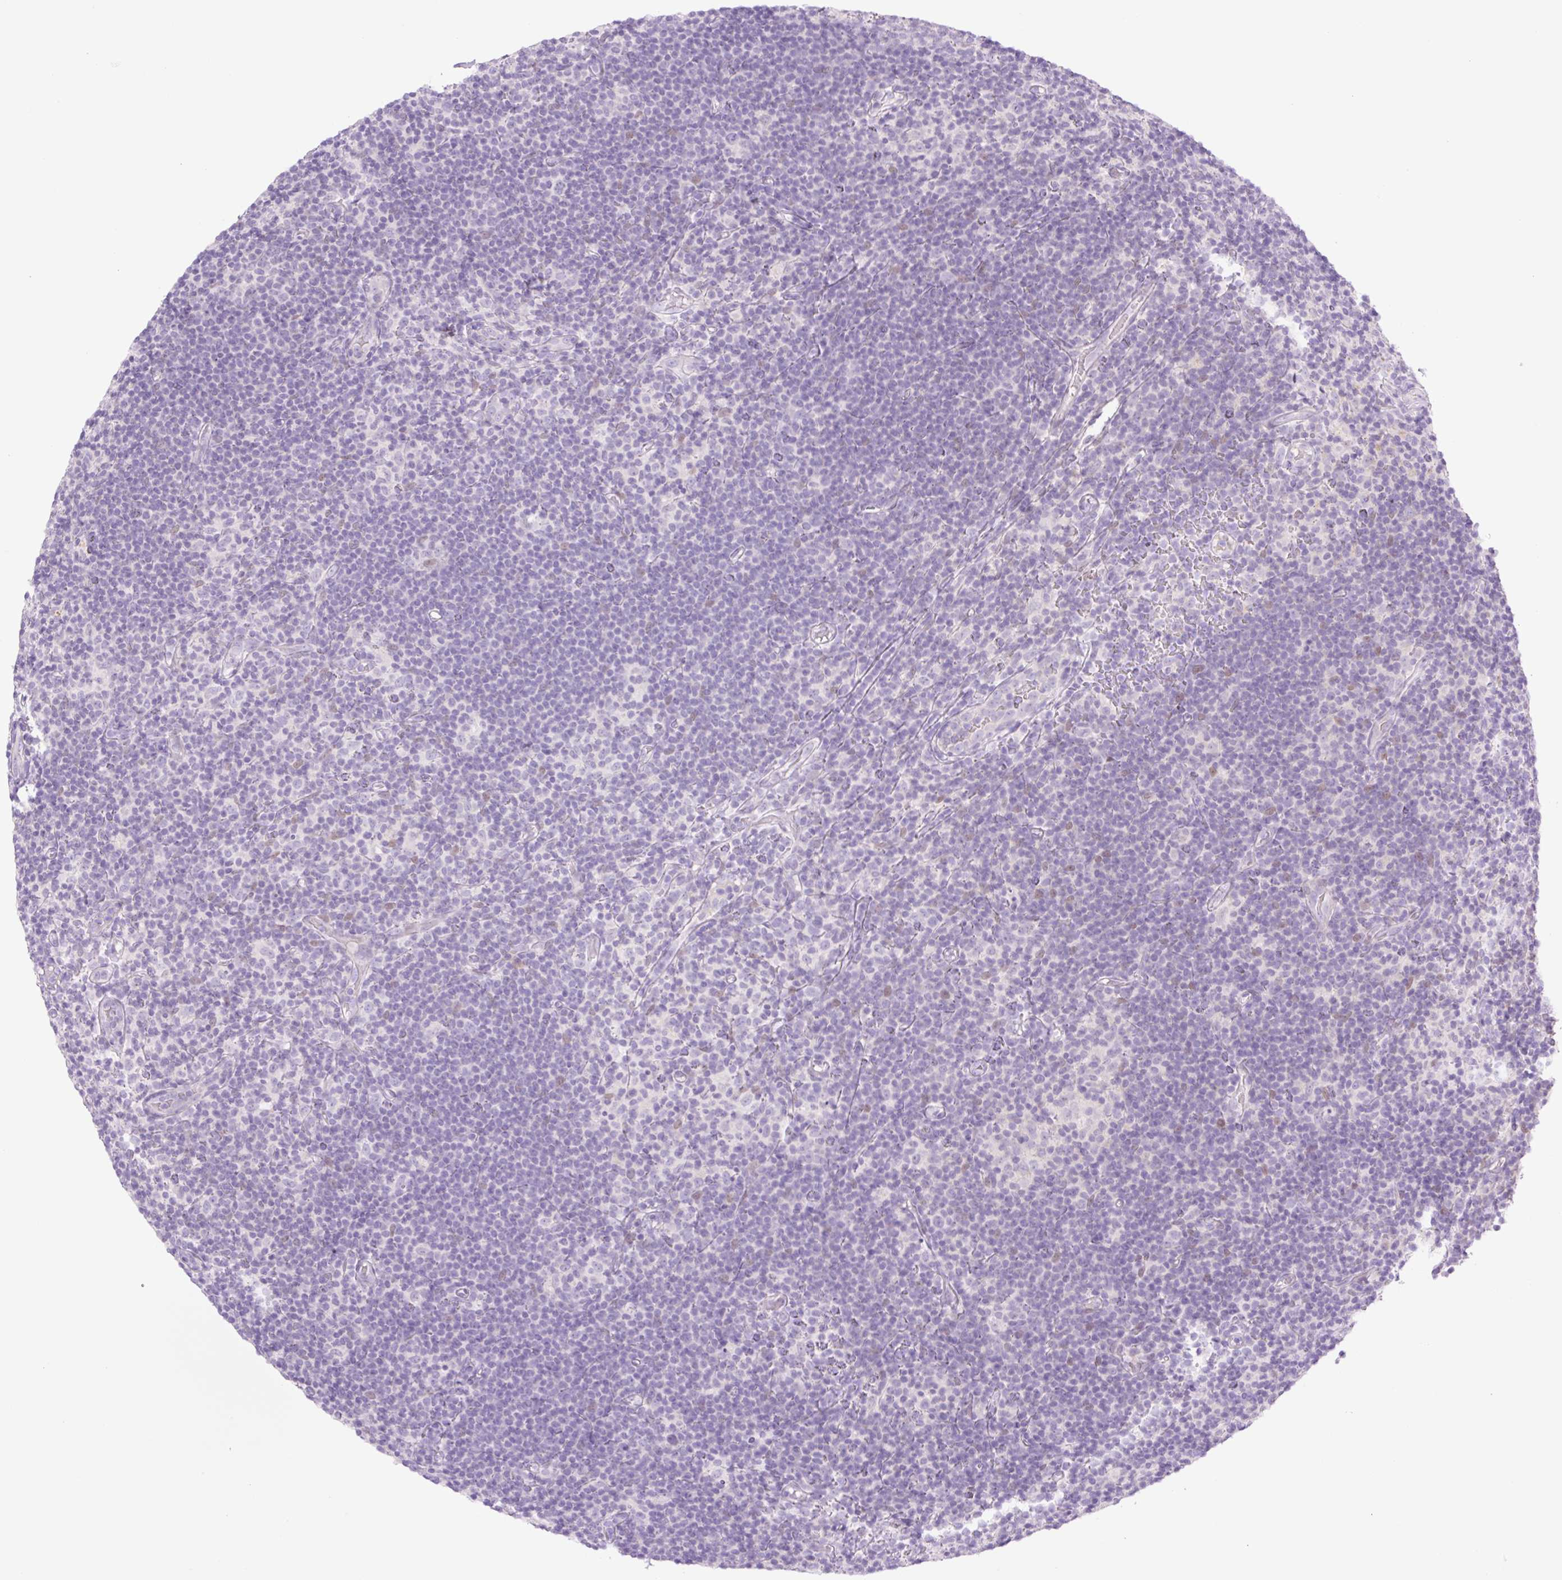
{"staining": {"intensity": "negative", "quantity": "none", "location": "none"}, "tissue": "lymphoma", "cell_type": "Tumor cells", "image_type": "cancer", "snomed": [{"axis": "morphology", "description": "Hodgkin's disease, NOS"}, {"axis": "topography", "description": "Lymph node"}], "caption": "High power microscopy image of an immunohistochemistry (IHC) micrograph of lymphoma, revealing no significant positivity in tumor cells.", "gene": "TBX15", "patient": {"sex": "female", "age": 57}}